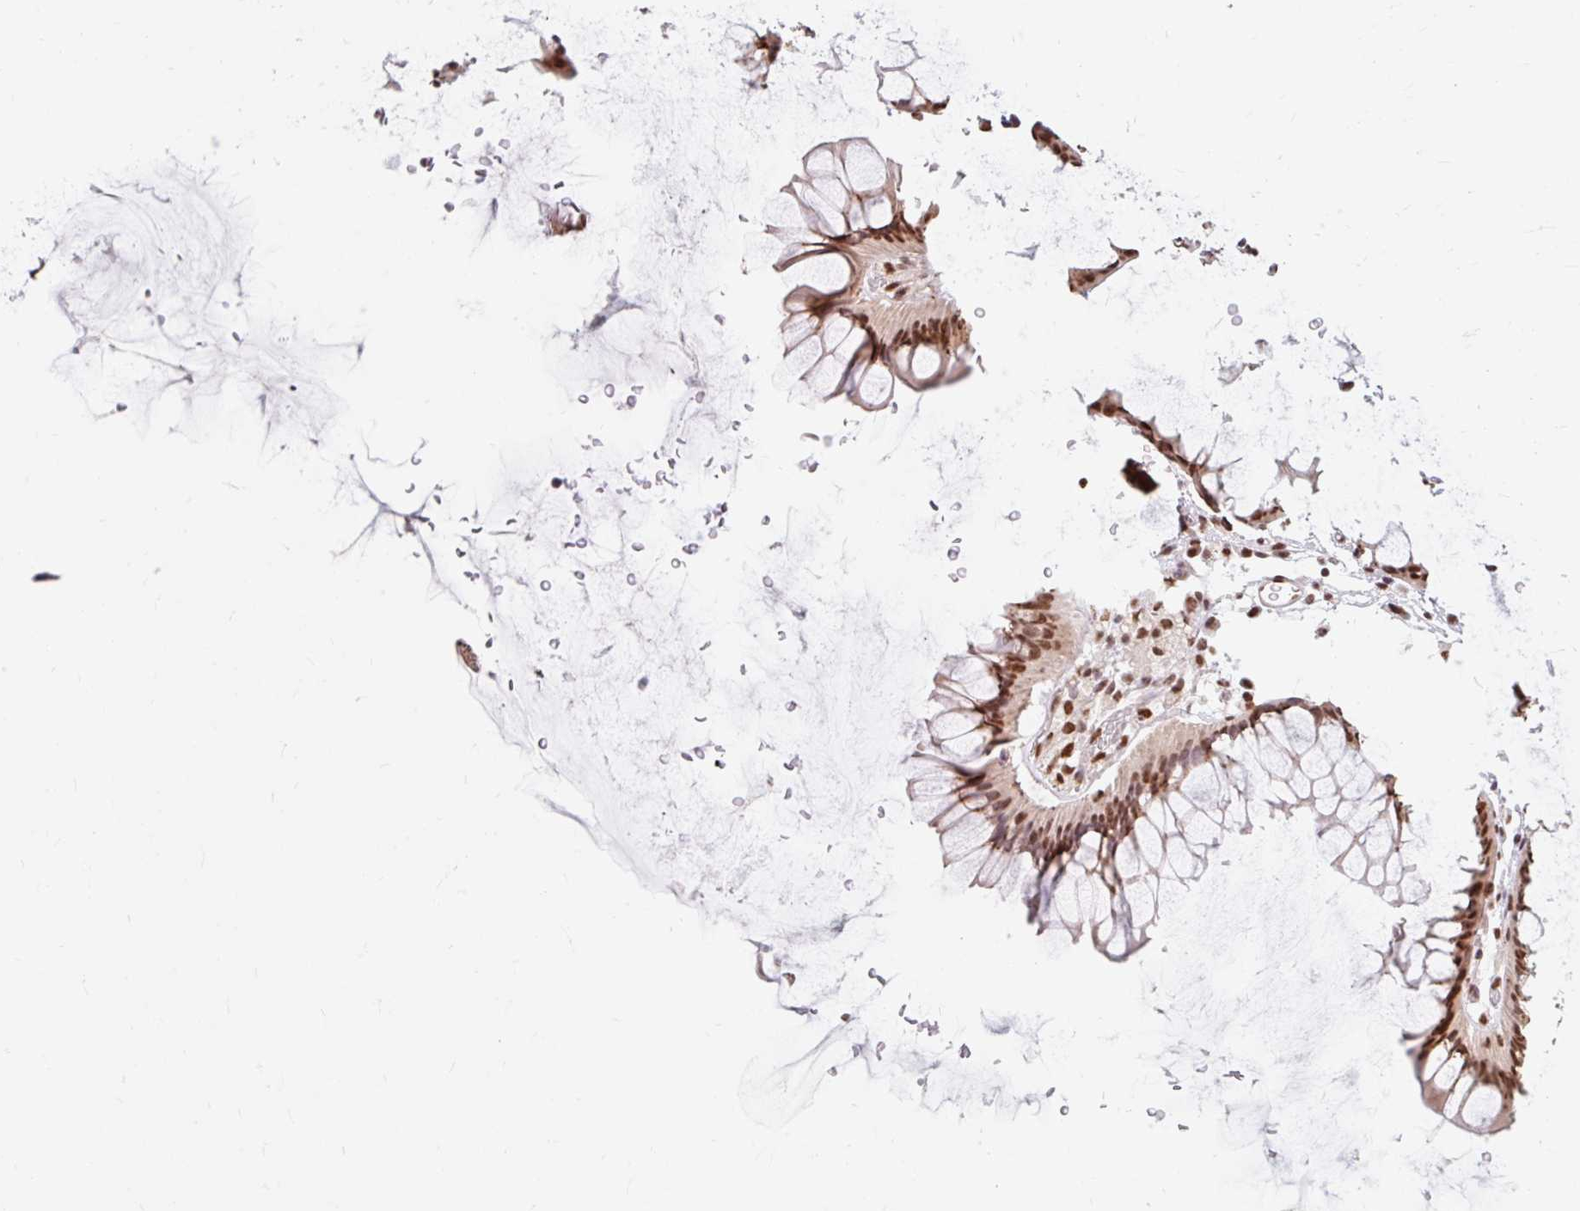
{"staining": {"intensity": "moderate", "quantity": ">75%", "location": "nuclear"}, "tissue": "colon", "cell_type": "Endothelial cells", "image_type": "normal", "snomed": [{"axis": "morphology", "description": "Normal tissue, NOS"}, {"axis": "topography", "description": "Colon"}], "caption": "Immunohistochemical staining of unremarkable colon displays >75% levels of moderate nuclear protein positivity in about >75% of endothelial cells. The staining is performed using DAB (3,3'-diaminobenzidine) brown chromogen to label protein expression. The nuclei are counter-stained blue using hematoxylin.", "gene": "BICRA", "patient": {"sex": "female", "age": 82}}